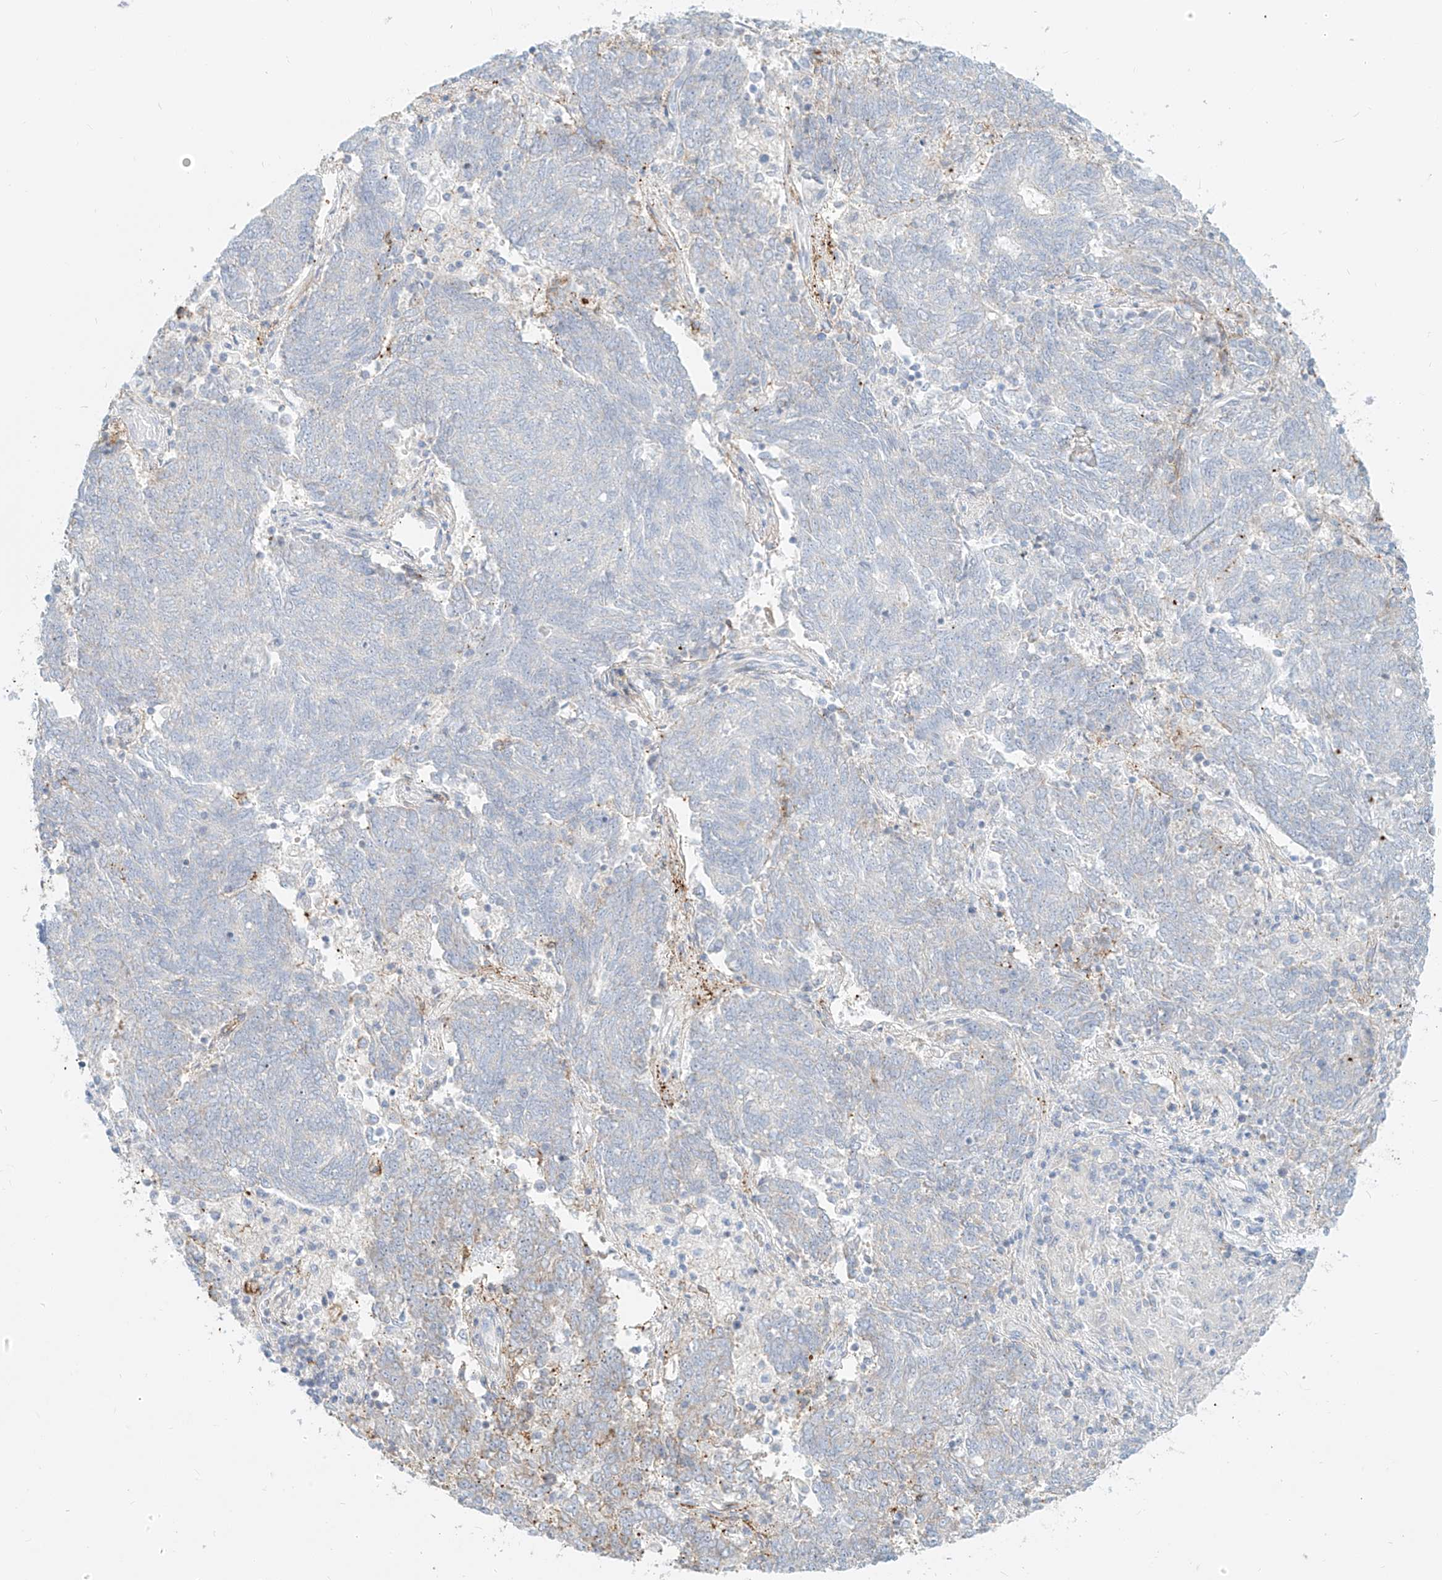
{"staining": {"intensity": "negative", "quantity": "none", "location": "none"}, "tissue": "endometrial cancer", "cell_type": "Tumor cells", "image_type": "cancer", "snomed": [{"axis": "morphology", "description": "Adenocarcinoma, NOS"}, {"axis": "topography", "description": "Endometrium"}], "caption": "This histopathology image is of endometrial adenocarcinoma stained with immunohistochemistry (IHC) to label a protein in brown with the nuclei are counter-stained blue. There is no expression in tumor cells.", "gene": "OCSTAMP", "patient": {"sex": "female", "age": 80}}